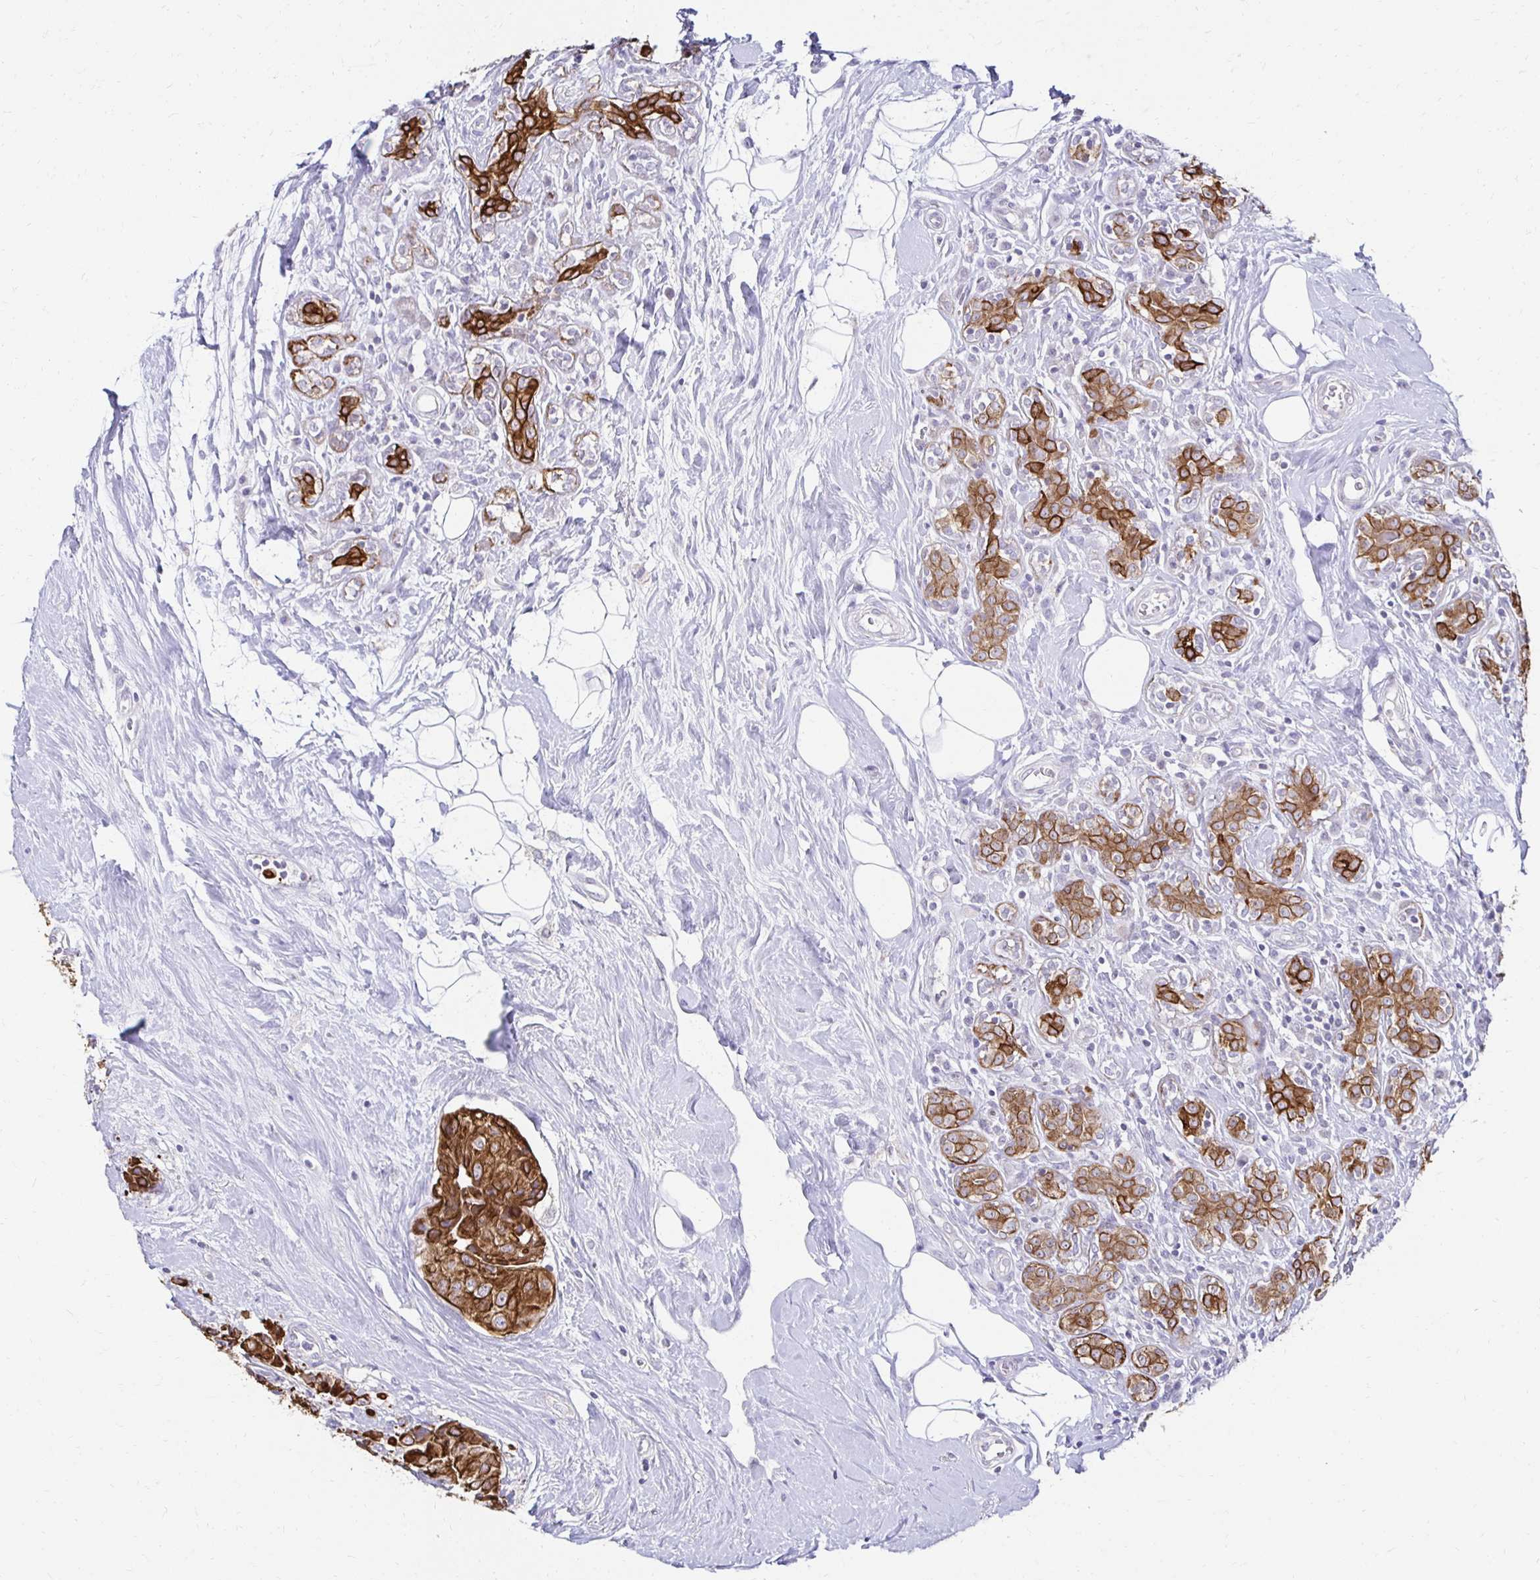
{"staining": {"intensity": "strong", "quantity": ">75%", "location": "cytoplasmic/membranous"}, "tissue": "breast cancer", "cell_type": "Tumor cells", "image_type": "cancer", "snomed": [{"axis": "morphology", "description": "Duct carcinoma"}, {"axis": "topography", "description": "Breast"}], "caption": "The histopathology image reveals staining of breast invasive ductal carcinoma, revealing strong cytoplasmic/membranous protein staining (brown color) within tumor cells. The staining was performed using DAB (3,3'-diaminobenzidine), with brown indicating positive protein expression. Nuclei are stained blue with hematoxylin.", "gene": "C1QTNF2", "patient": {"sex": "female", "age": 43}}